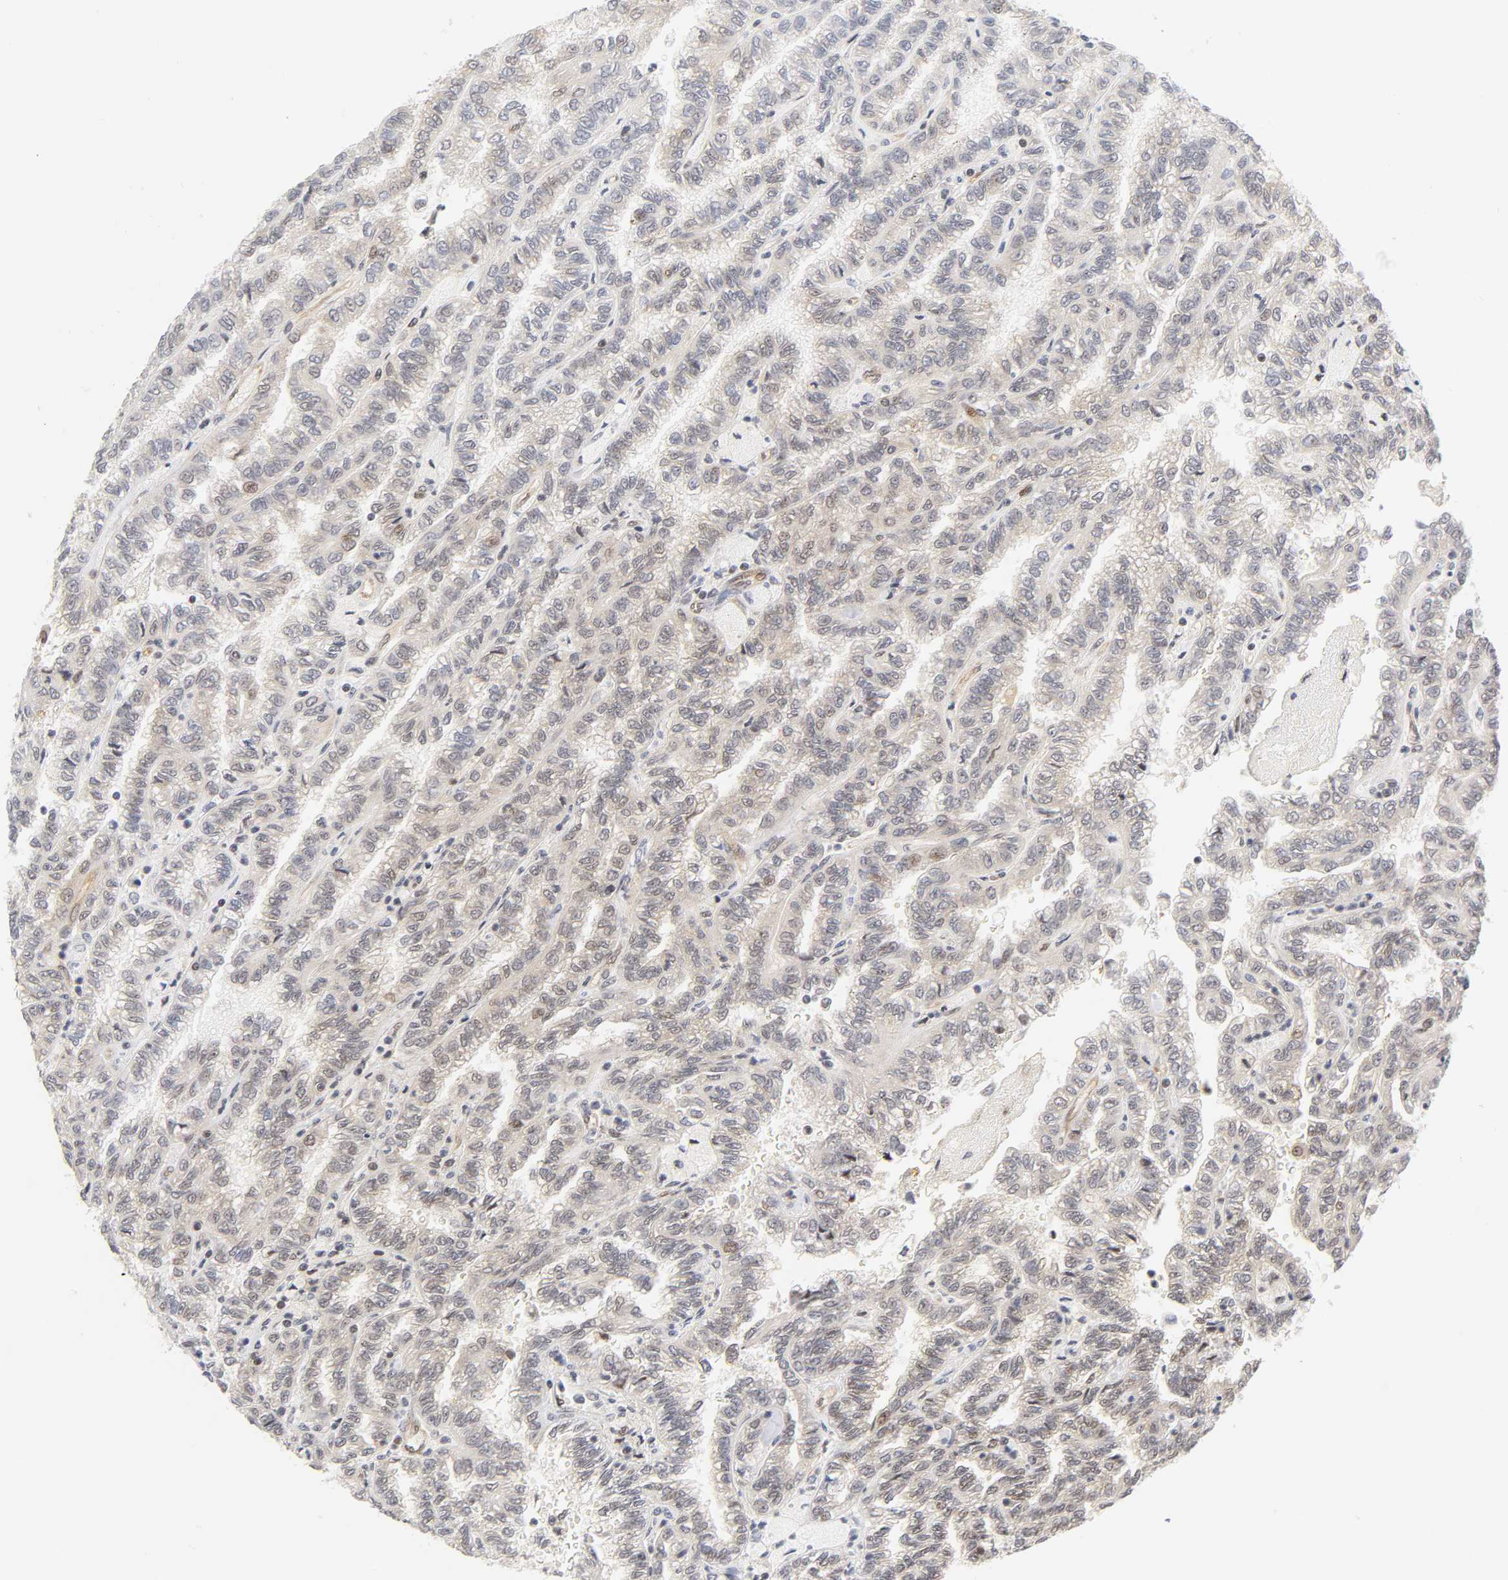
{"staining": {"intensity": "weak", "quantity": "<25%", "location": "cytoplasmic/membranous,nuclear"}, "tissue": "renal cancer", "cell_type": "Tumor cells", "image_type": "cancer", "snomed": [{"axis": "morphology", "description": "Inflammation, NOS"}, {"axis": "morphology", "description": "Adenocarcinoma, NOS"}, {"axis": "topography", "description": "Kidney"}], "caption": "IHC photomicrograph of neoplastic tissue: human renal cancer stained with DAB (3,3'-diaminobenzidine) exhibits no significant protein positivity in tumor cells.", "gene": "CDC37", "patient": {"sex": "male", "age": 68}}